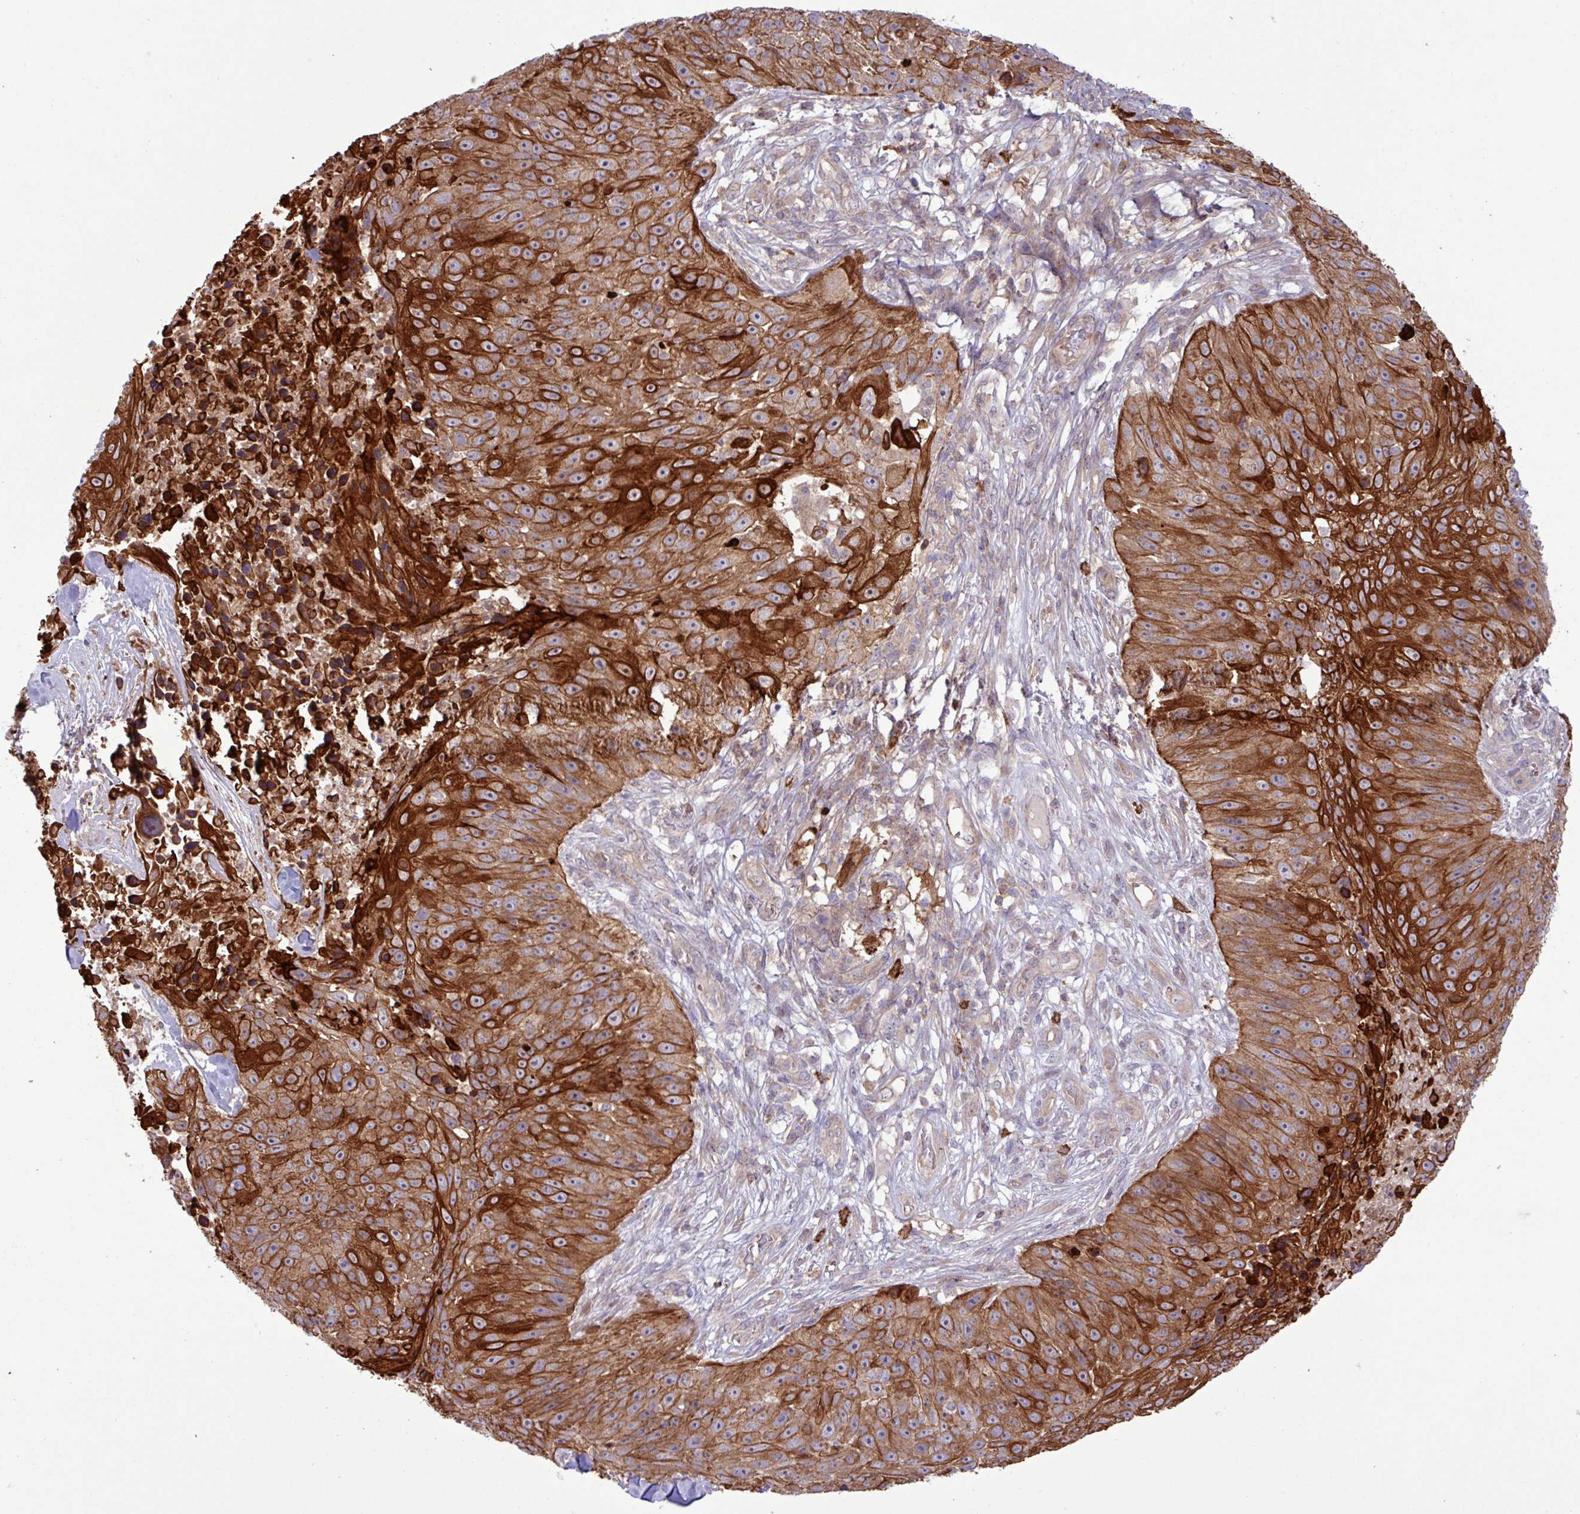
{"staining": {"intensity": "strong", "quantity": ">75%", "location": "cytoplasmic/membranous"}, "tissue": "skin cancer", "cell_type": "Tumor cells", "image_type": "cancer", "snomed": [{"axis": "morphology", "description": "Squamous cell carcinoma, NOS"}, {"axis": "topography", "description": "Skin"}], "caption": "DAB immunohistochemical staining of skin cancer (squamous cell carcinoma) demonstrates strong cytoplasmic/membranous protein staining in approximately >75% of tumor cells.", "gene": "CNTRL", "patient": {"sex": "female", "age": 87}}